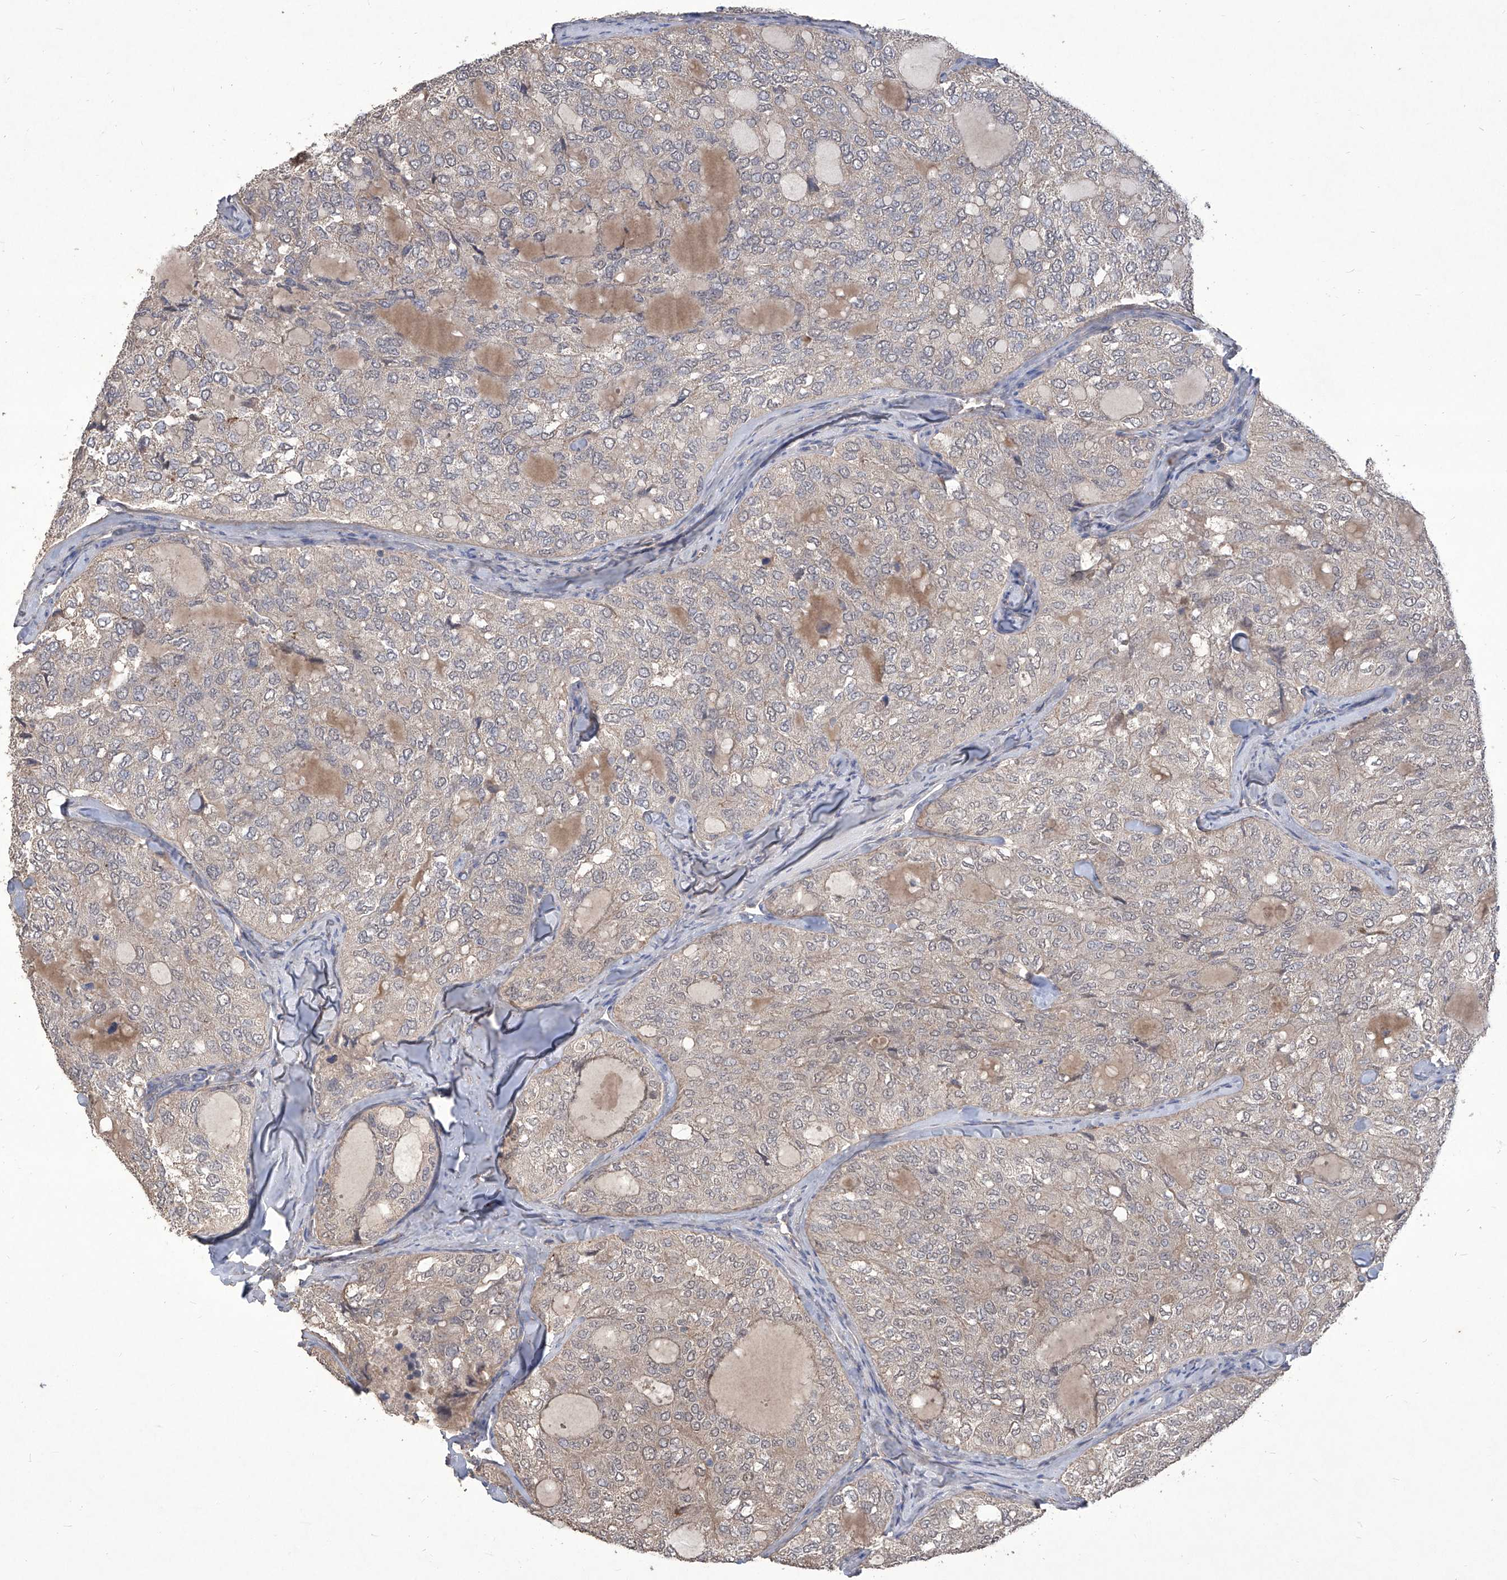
{"staining": {"intensity": "weak", "quantity": "<25%", "location": "cytoplasmic/membranous"}, "tissue": "thyroid cancer", "cell_type": "Tumor cells", "image_type": "cancer", "snomed": [{"axis": "morphology", "description": "Follicular adenoma carcinoma, NOS"}, {"axis": "topography", "description": "Thyroid gland"}], "caption": "An immunohistochemistry photomicrograph of thyroid cancer (follicular adenoma carcinoma) is shown. There is no staining in tumor cells of thyroid cancer (follicular adenoma carcinoma).", "gene": "TXNIP", "patient": {"sex": "male", "age": 75}}